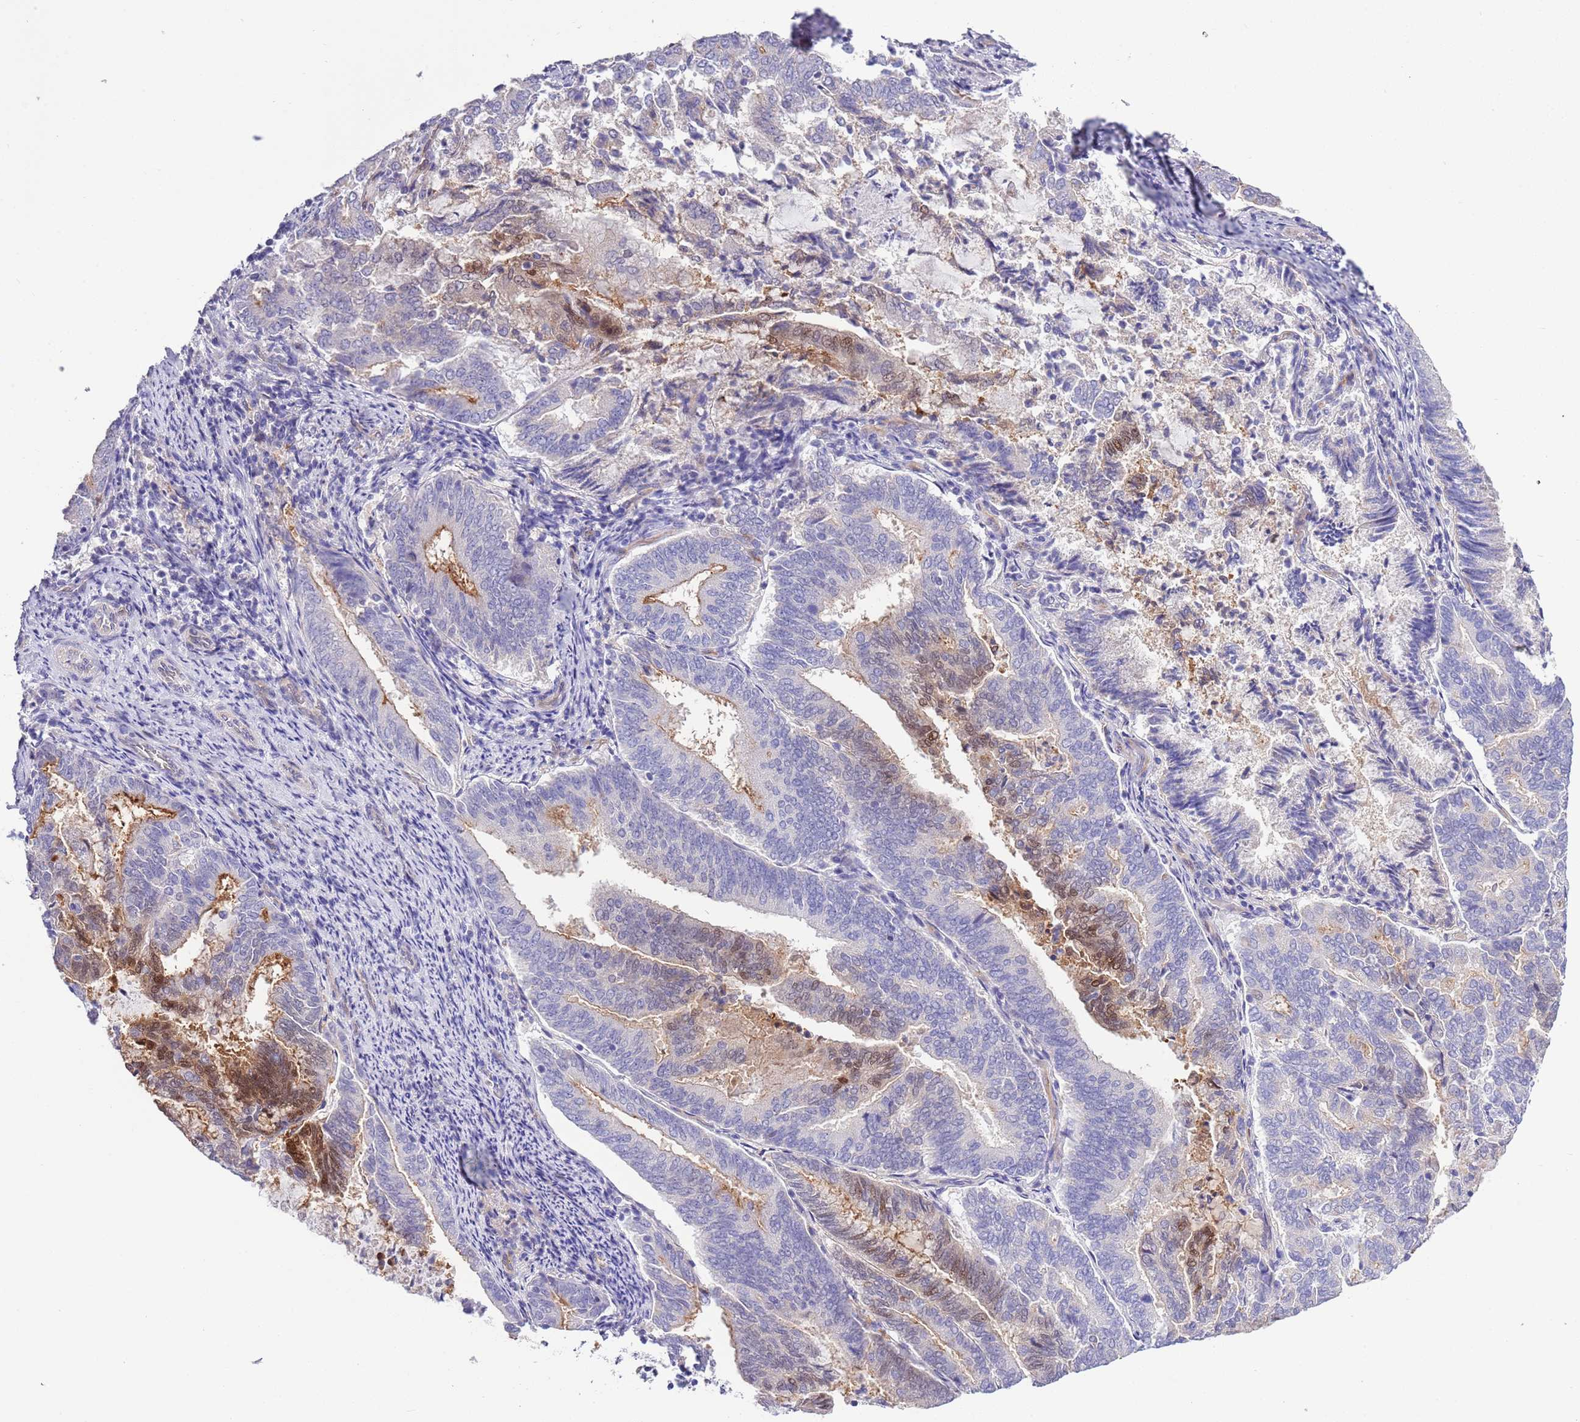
{"staining": {"intensity": "moderate", "quantity": "<25%", "location": "nuclear"}, "tissue": "endometrial cancer", "cell_type": "Tumor cells", "image_type": "cancer", "snomed": [{"axis": "morphology", "description": "Adenocarcinoma, NOS"}, {"axis": "topography", "description": "Endometrium"}], "caption": "There is low levels of moderate nuclear staining in tumor cells of endometrial cancer, as demonstrated by immunohistochemical staining (brown color).", "gene": "BRMS1L", "patient": {"sex": "female", "age": 80}}